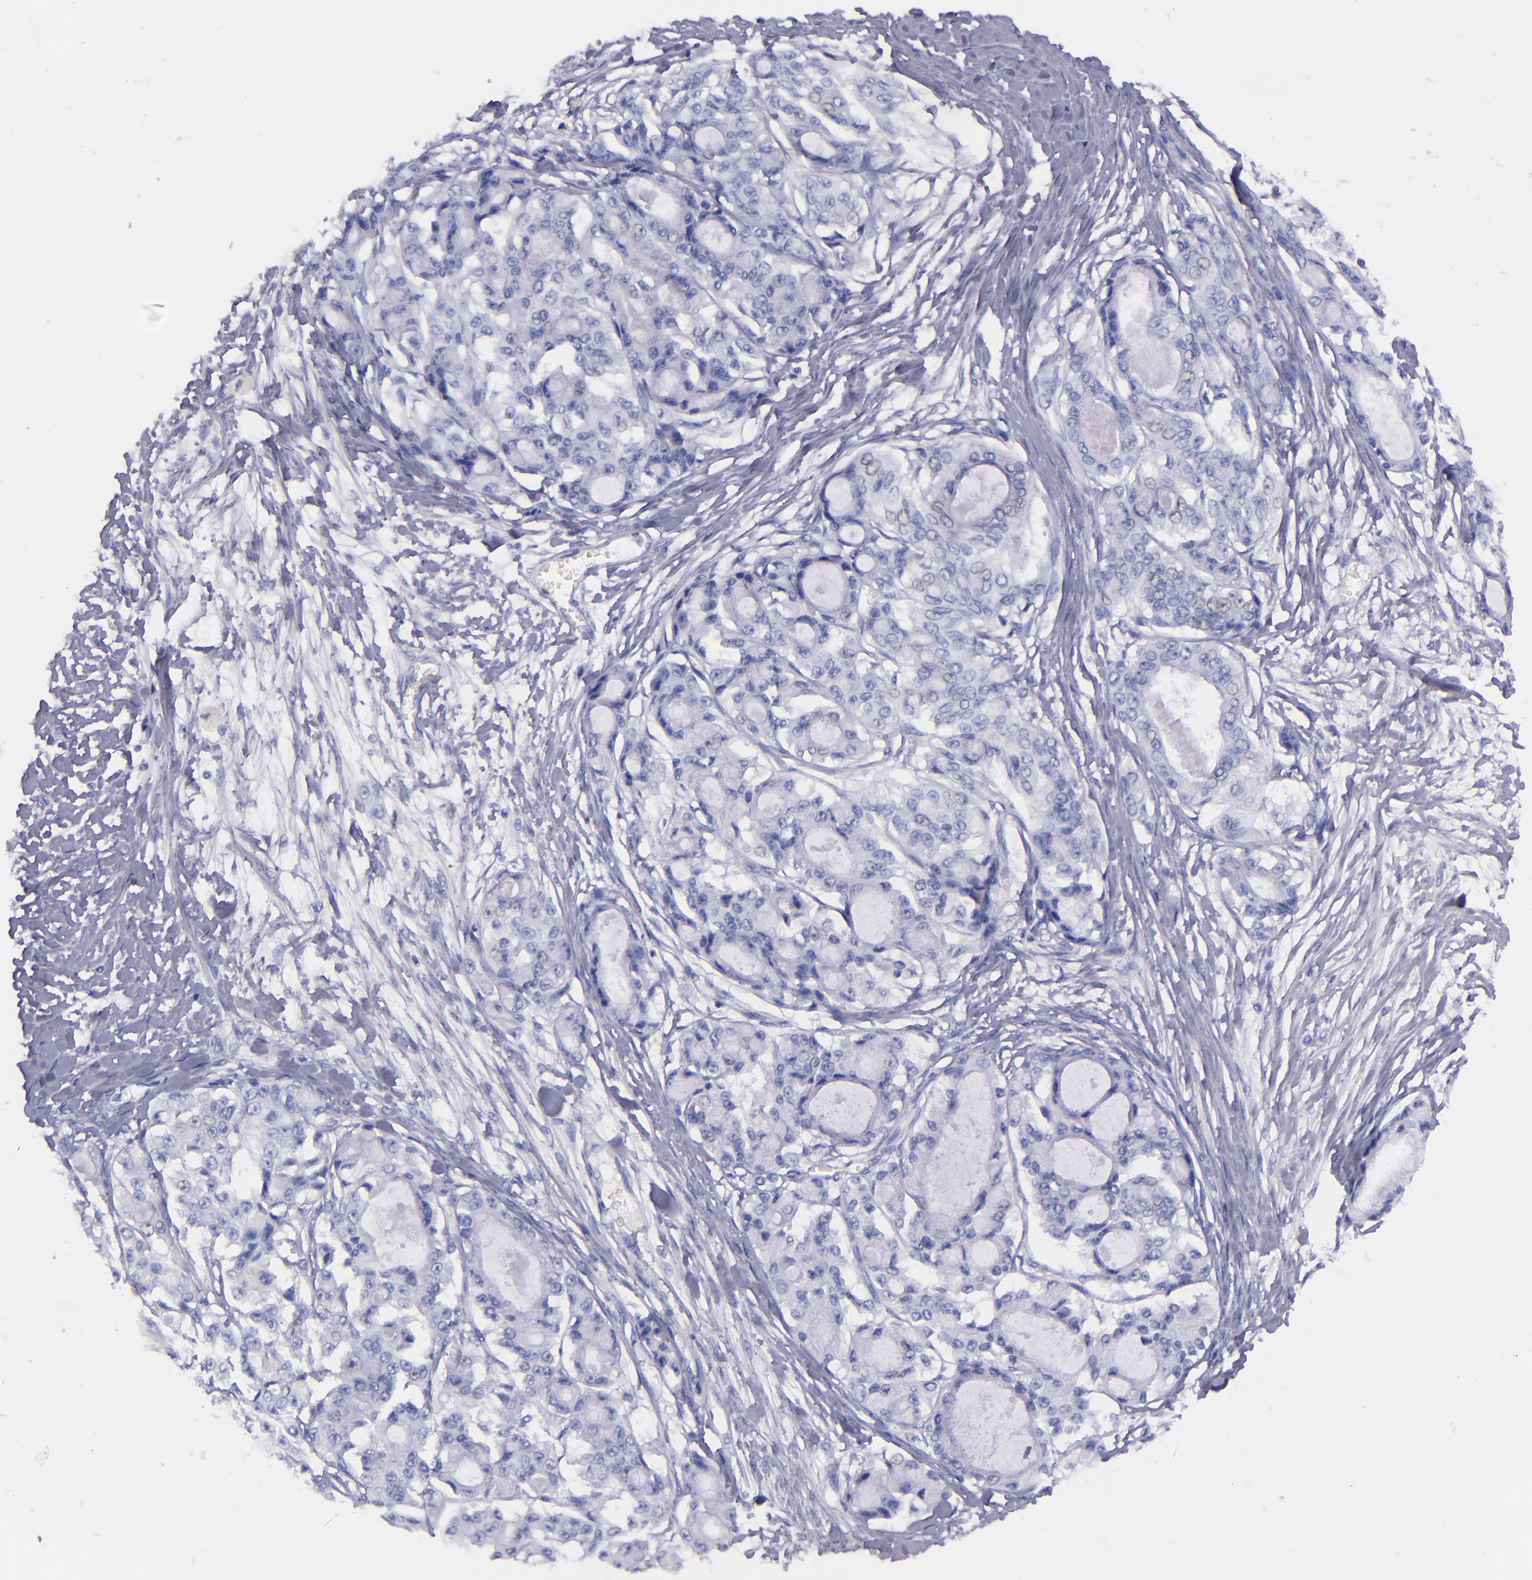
{"staining": {"intensity": "negative", "quantity": "none", "location": "none"}, "tissue": "ovarian cancer", "cell_type": "Tumor cells", "image_type": "cancer", "snomed": [{"axis": "morphology", "description": "Carcinoma, endometroid"}, {"axis": "topography", "description": "Ovary"}], "caption": "The image shows no staining of tumor cells in ovarian cancer. Nuclei are stained in blue.", "gene": "SFTPA2", "patient": {"sex": "female", "age": 61}}